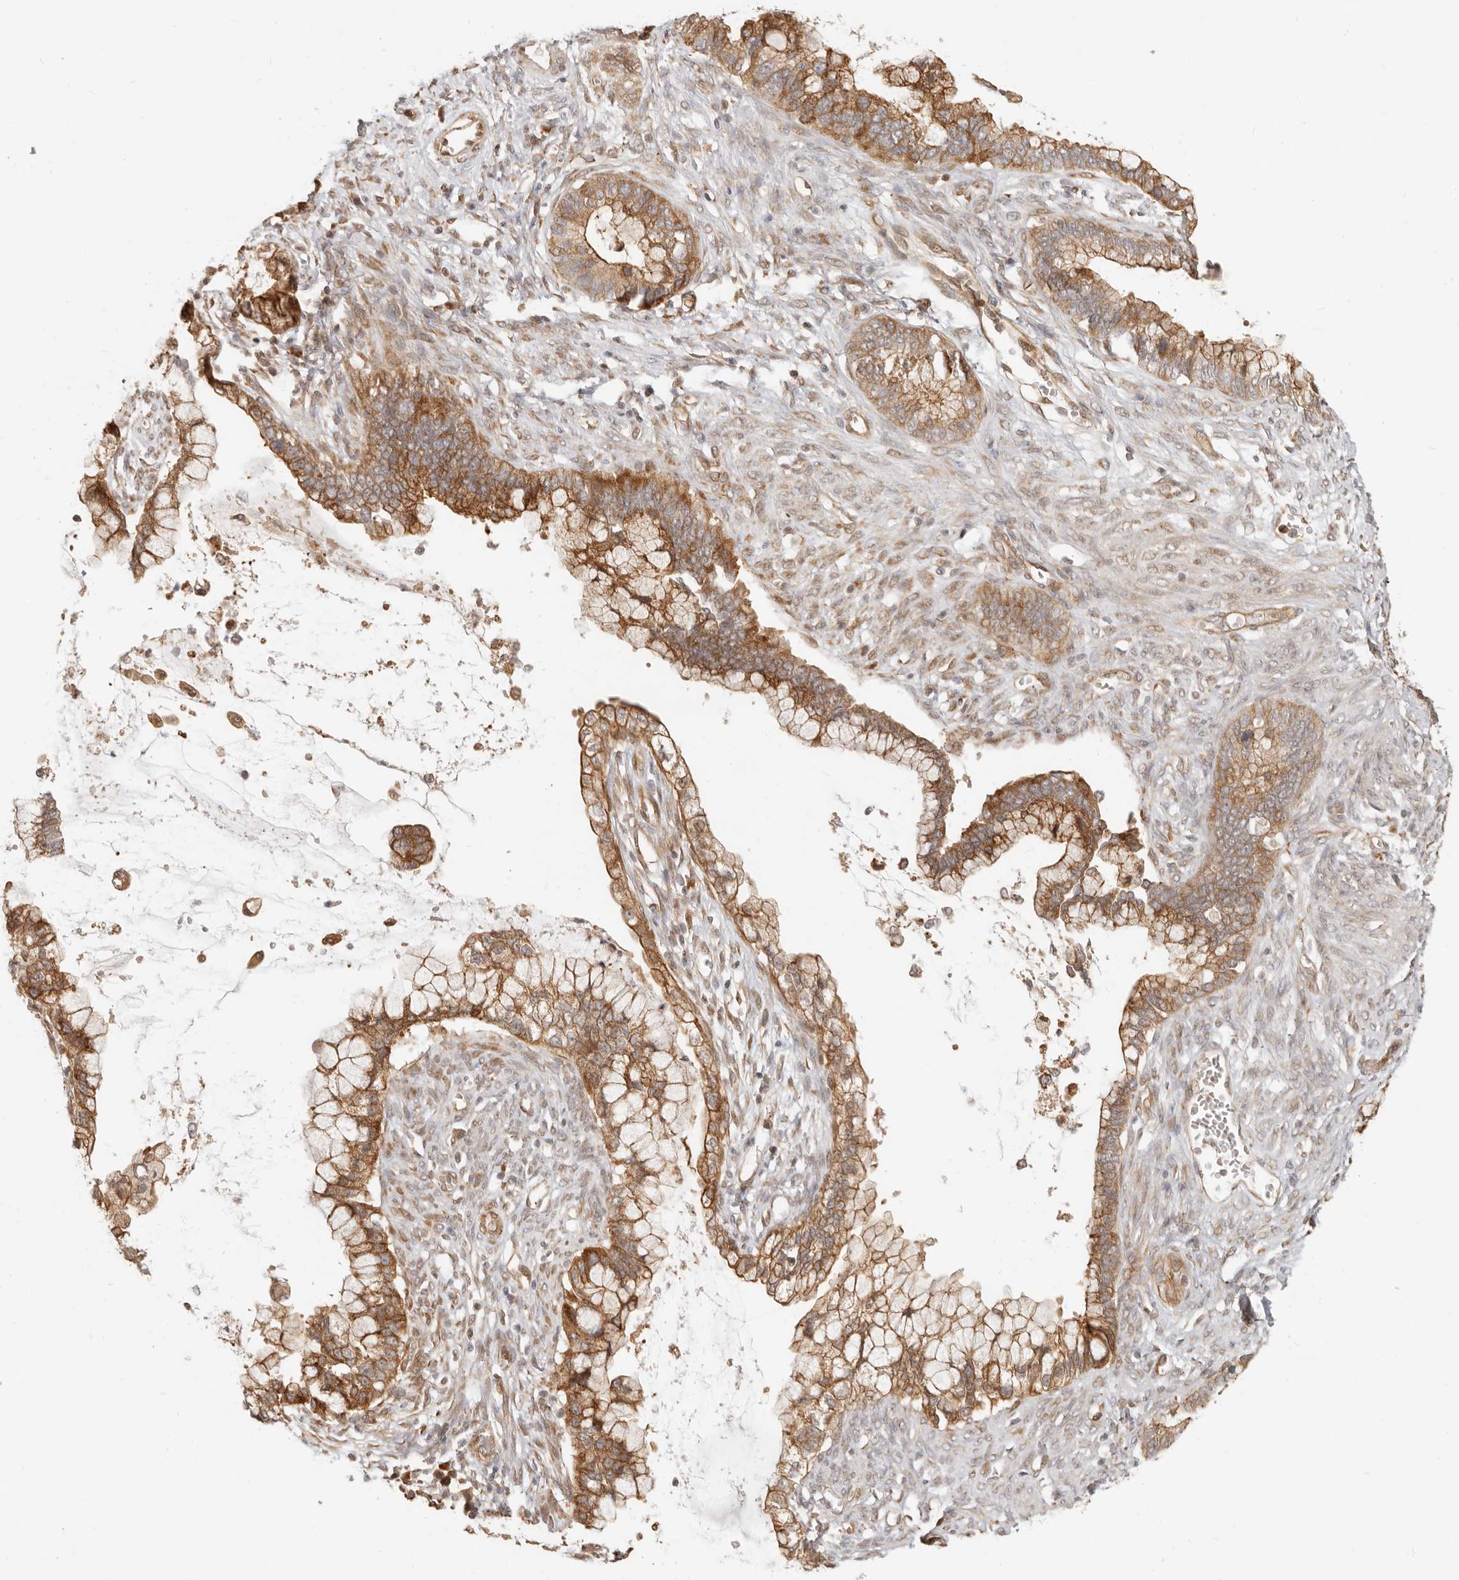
{"staining": {"intensity": "moderate", "quantity": ">75%", "location": "cytoplasmic/membranous"}, "tissue": "cervical cancer", "cell_type": "Tumor cells", "image_type": "cancer", "snomed": [{"axis": "morphology", "description": "Adenocarcinoma, NOS"}, {"axis": "topography", "description": "Cervix"}], "caption": "Moderate cytoplasmic/membranous positivity is appreciated in approximately >75% of tumor cells in adenocarcinoma (cervical).", "gene": "TUFT1", "patient": {"sex": "female", "age": 44}}